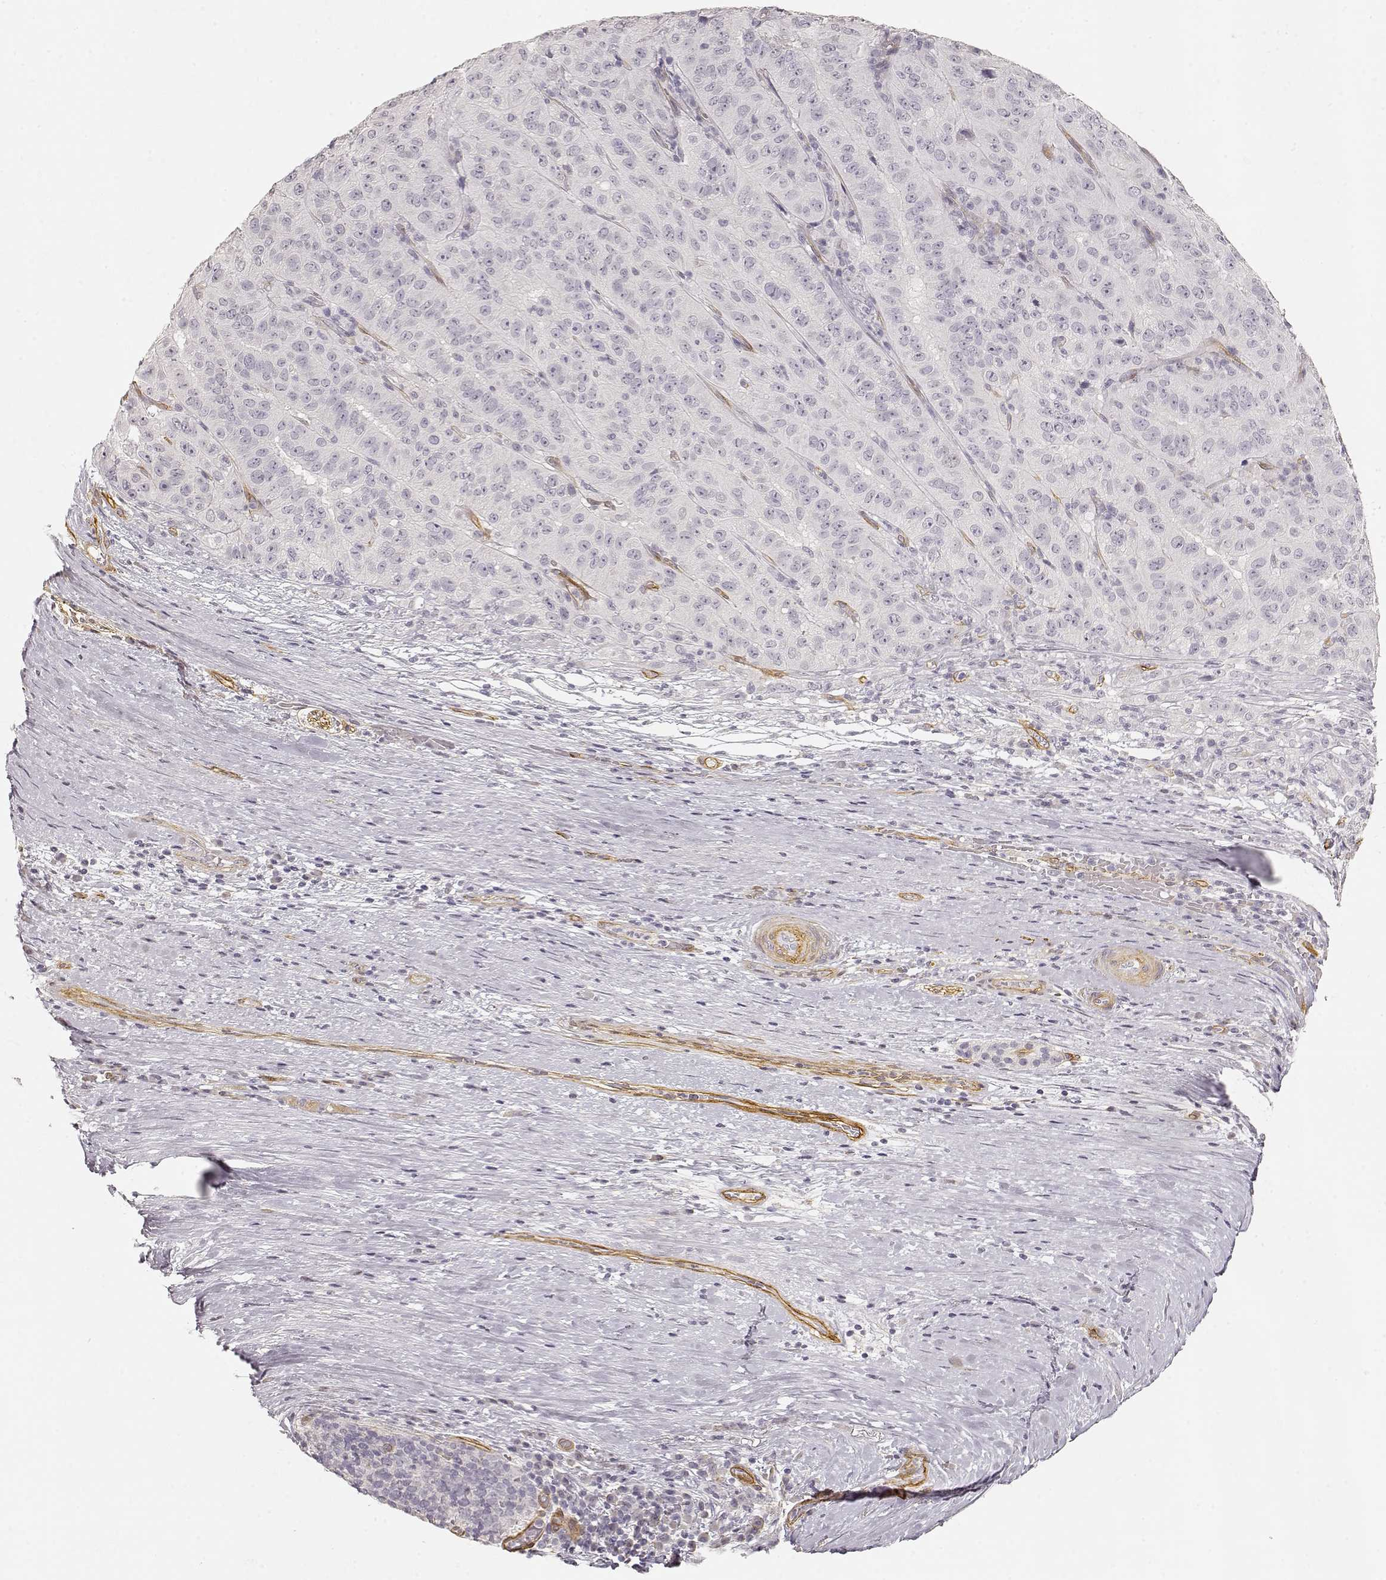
{"staining": {"intensity": "negative", "quantity": "none", "location": "none"}, "tissue": "pancreatic cancer", "cell_type": "Tumor cells", "image_type": "cancer", "snomed": [{"axis": "morphology", "description": "Adenocarcinoma, NOS"}, {"axis": "topography", "description": "Pancreas"}], "caption": "Immunohistochemistry (IHC) of human adenocarcinoma (pancreatic) reveals no expression in tumor cells.", "gene": "LAMA4", "patient": {"sex": "male", "age": 63}}